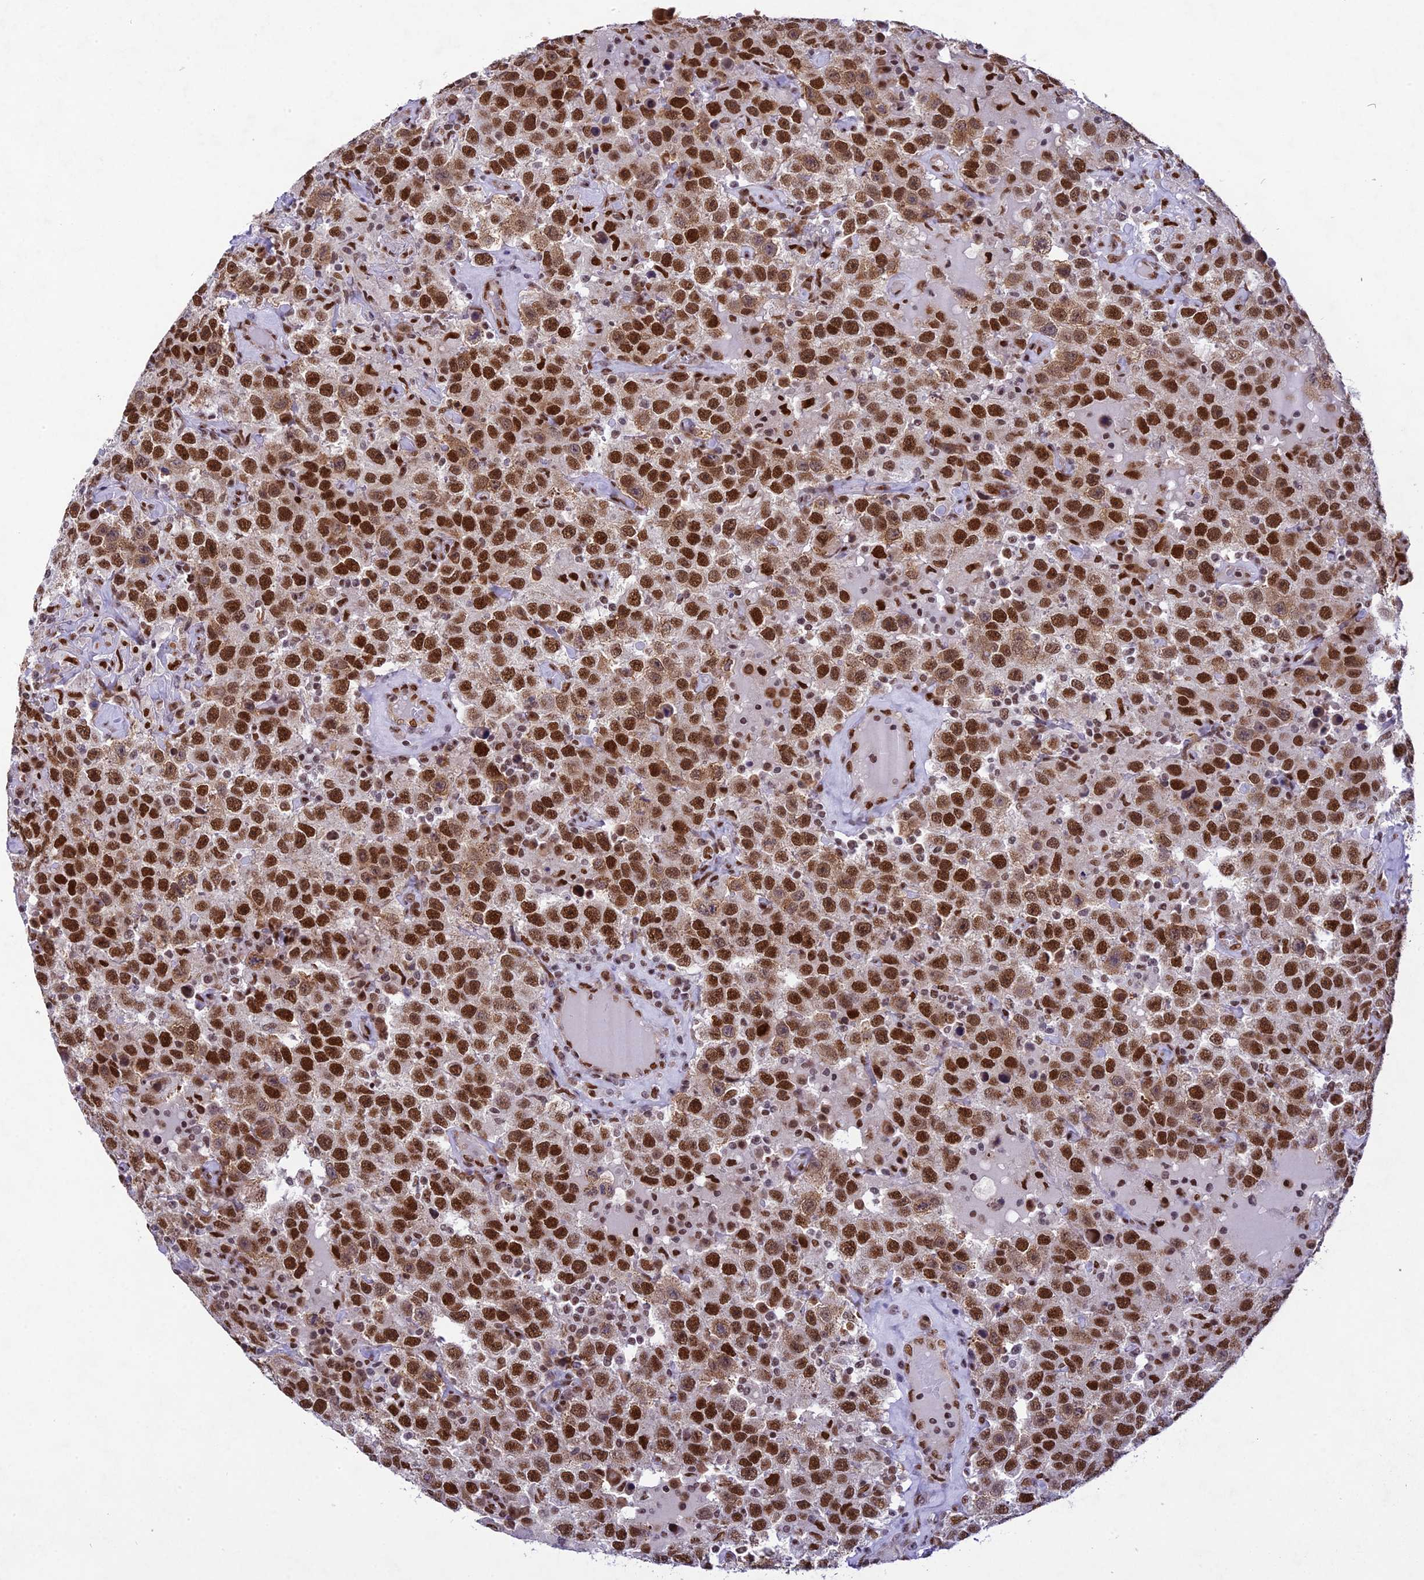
{"staining": {"intensity": "strong", "quantity": ">75%", "location": "nuclear"}, "tissue": "testis cancer", "cell_type": "Tumor cells", "image_type": "cancer", "snomed": [{"axis": "morphology", "description": "Seminoma, NOS"}, {"axis": "topography", "description": "Testis"}], "caption": "Immunohistochemical staining of human testis cancer (seminoma) displays high levels of strong nuclear staining in approximately >75% of tumor cells. (brown staining indicates protein expression, while blue staining denotes nuclei).", "gene": "DDX1", "patient": {"sex": "male", "age": 41}}